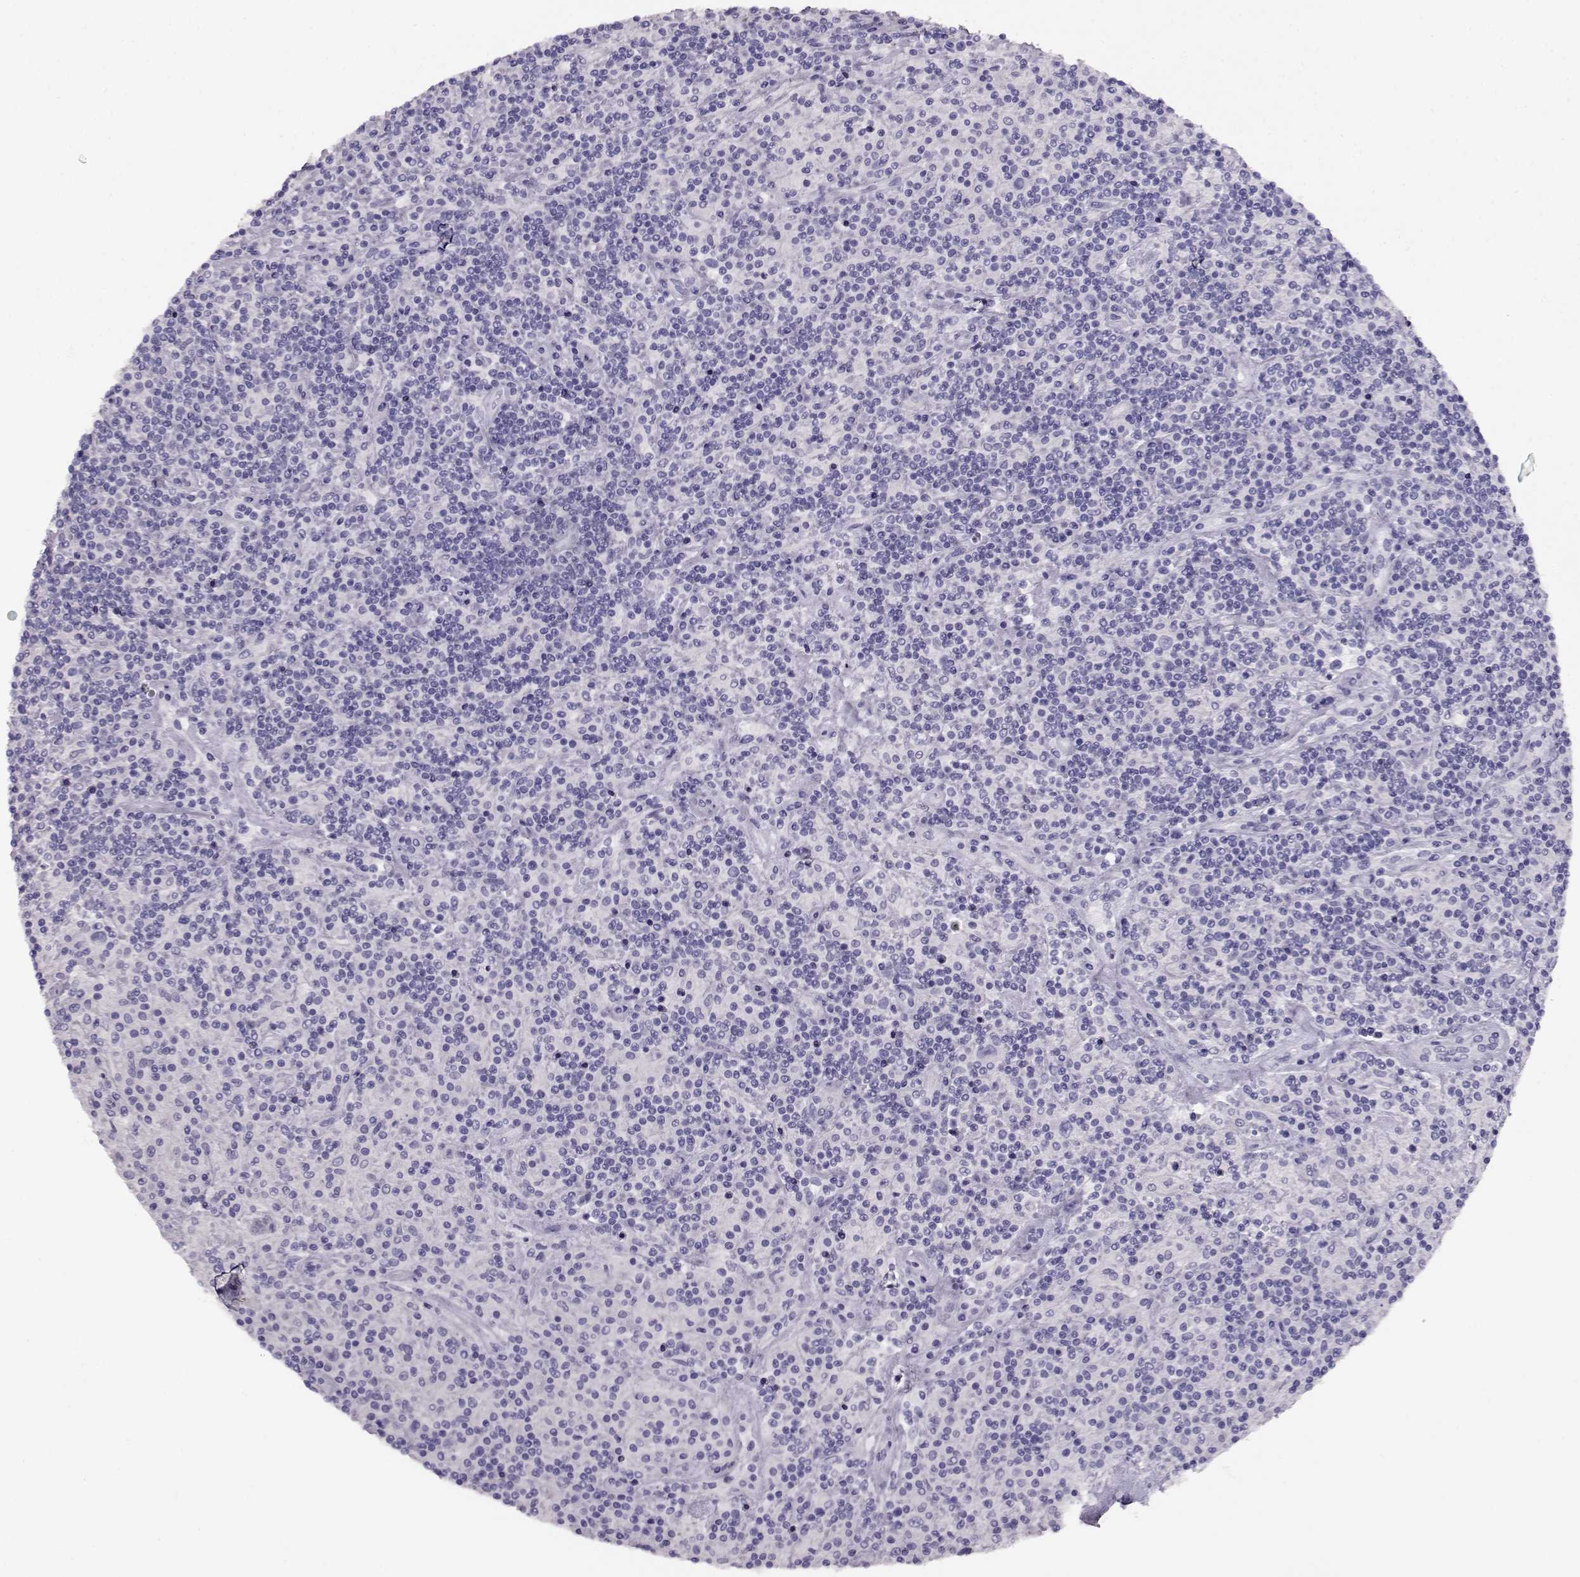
{"staining": {"intensity": "negative", "quantity": "none", "location": "none"}, "tissue": "lymphoma", "cell_type": "Tumor cells", "image_type": "cancer", "snomed": [{"axis": "morphology", "description": "Hodgkin's disease, NOS"}, {"axis": "topography", "description": "Lymph node"}], "caption": "Immunohistochemical staining of human lymphoma reveals no significant positivity in tumor cells.", "gene": "ACTN2", "patient": {"sex": "male", "age": 70}}